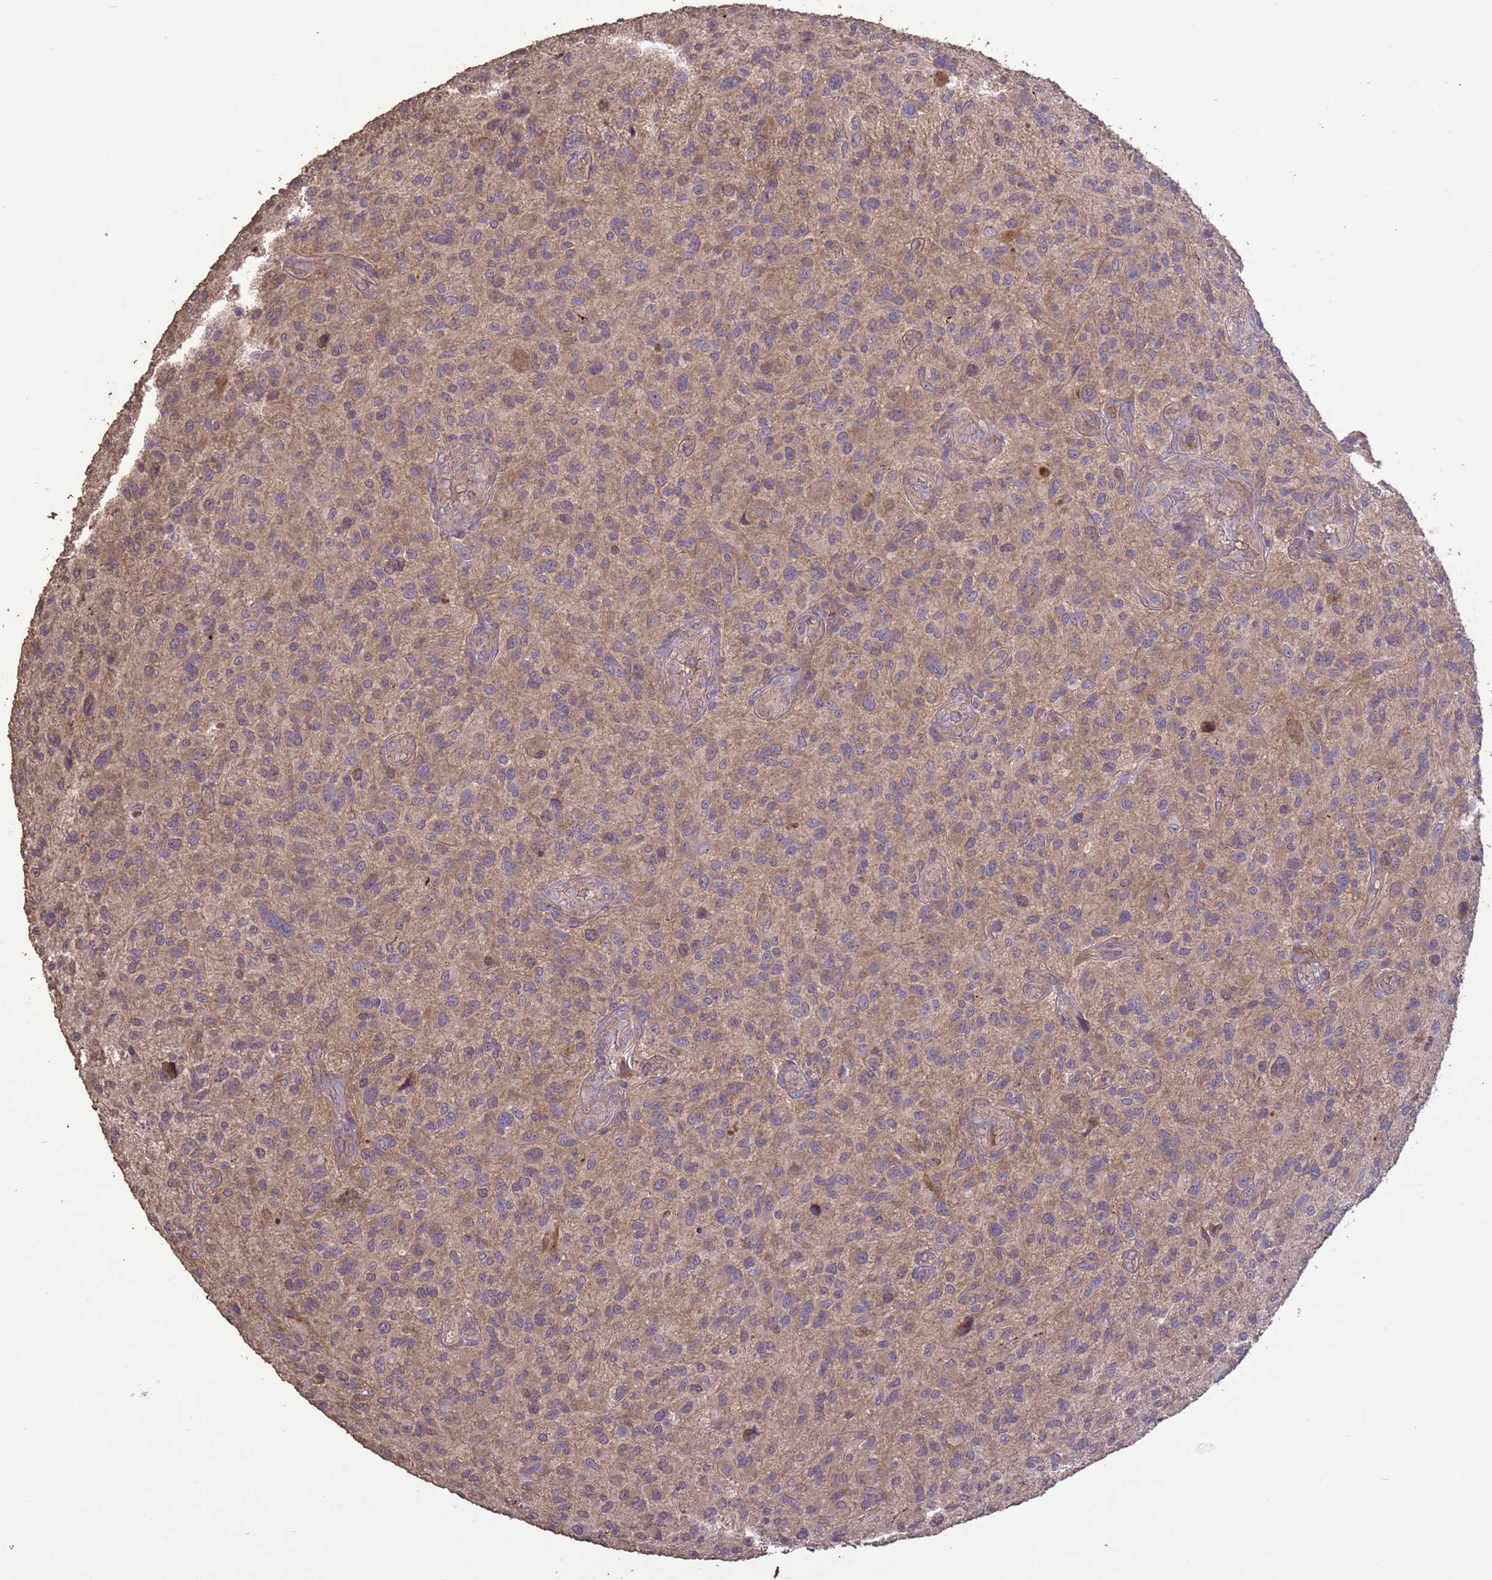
{"staining": {"intensity": "weak", "quantity": "25%-75%", "location": "cytoplasmic/membranous"}, "tissue": "glioma", "cell_type": "Tumor cells", "image_type": "cancer", "snomed": [{"axis": "morphology", "description": "Glioma, malignant, High grade"}, {"axis": "topography", "description": "Brain"}], "caption": "The photomicrograph reveals staining of malignant high-grade glioma, revealing weak cytoplasmic/membranous protein staining (brown color) within tumor cells.", "gene": "SLC9B2", "patient": {"sex": "male", "age": 47}}